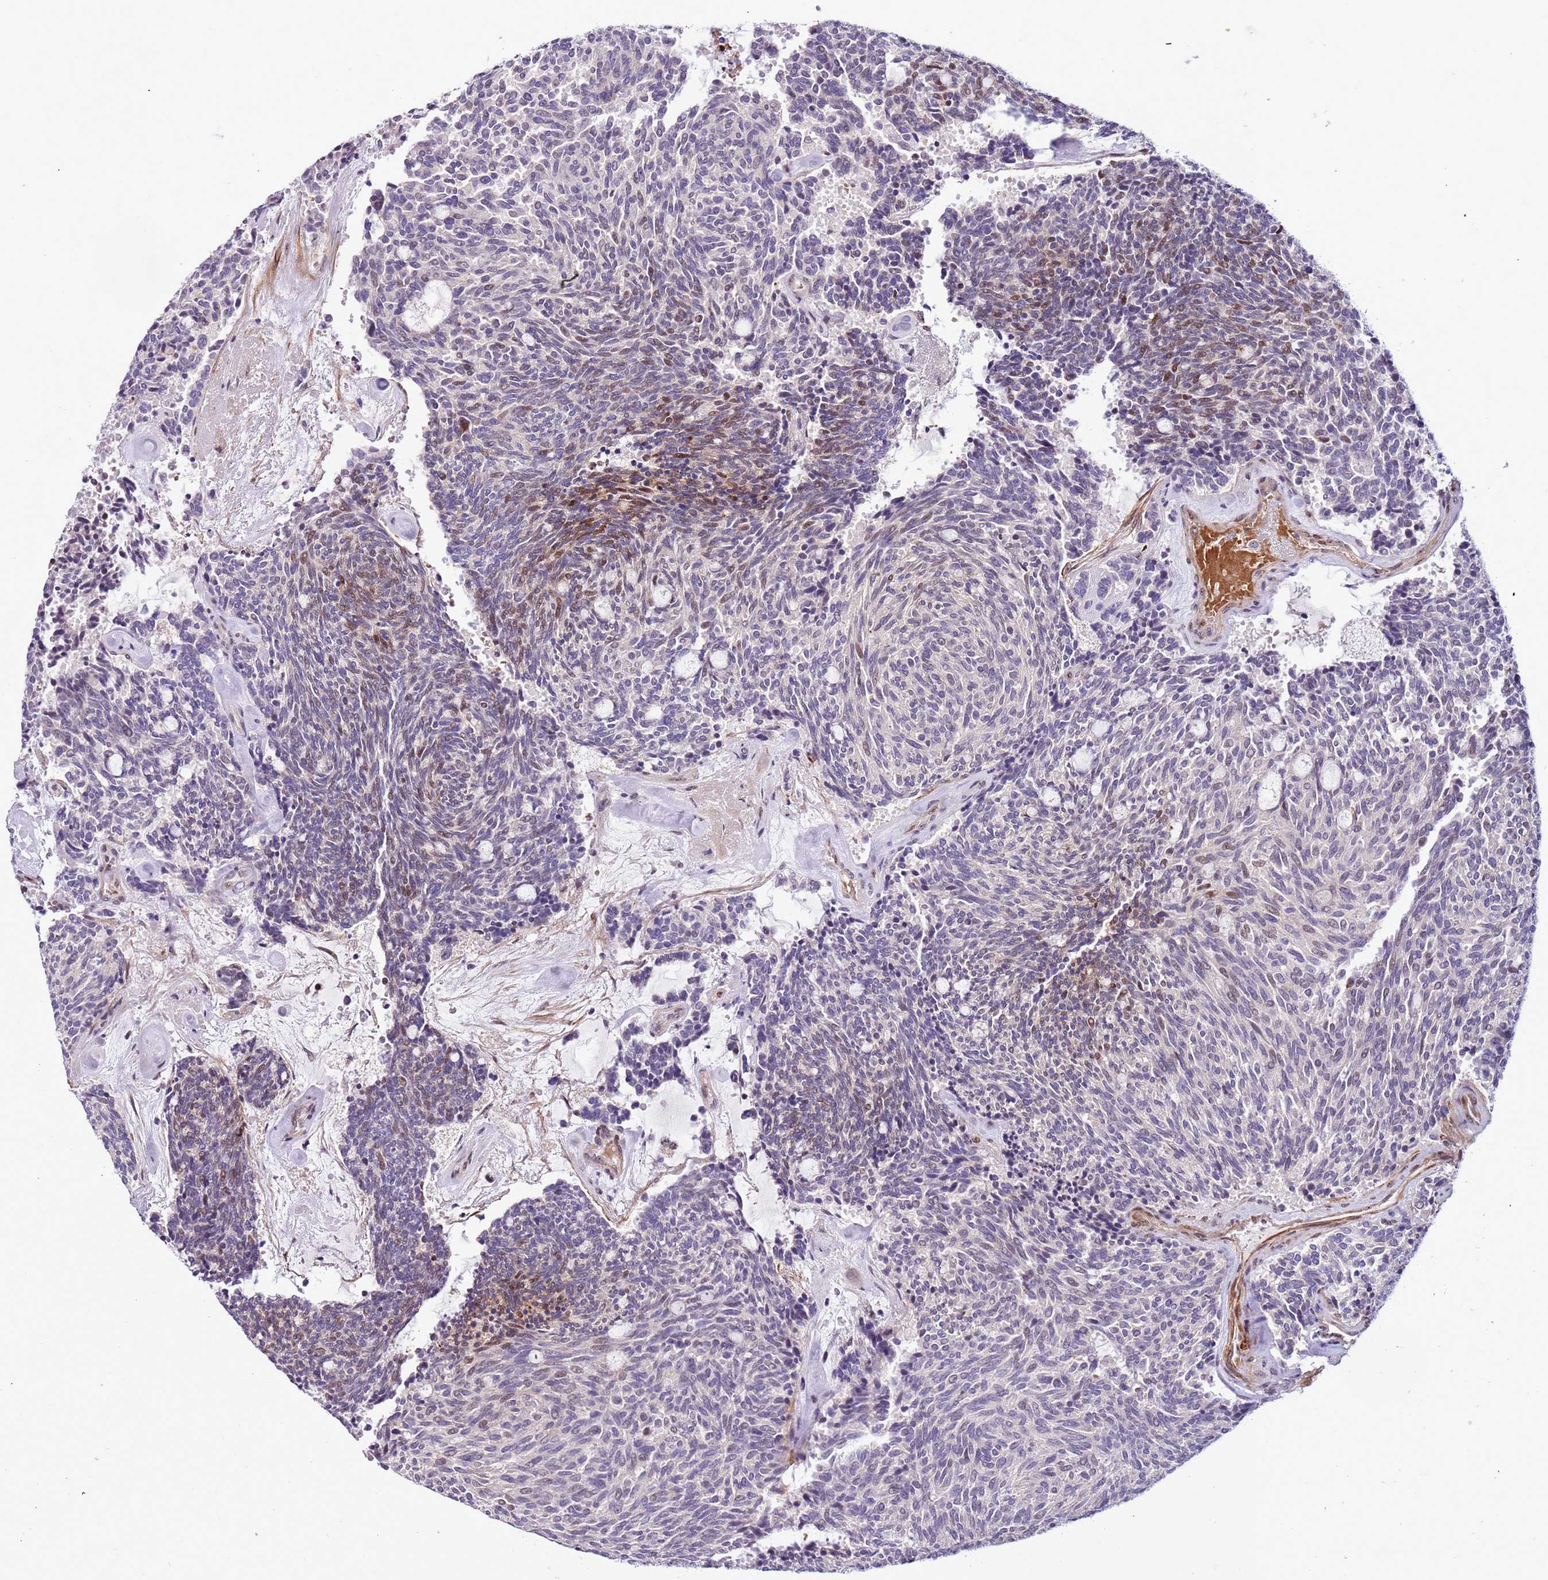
{"staining": {"intensity": "moderate", "quantity": "<25%", "location": "nuclear"}, "tissue": "carcinoid", "cell_type": "Tumor cells", "image_type": "cancer", "snomed": [{"axis": "morphology", "description": "Carcinoid, malignant, NOS"}, {"axis": "topography", "description": "Pancreas"}], "caption": "Malignant carcinoid stained with DAB (3,3'-diaminobenzidine) immunohistochemistry (IHC) exhibits low levels of moderate nuclear expression in about <25% of tumor cells. (Brightfield microscopy of DAB IHC at high magnification).", "gene": "PLEKHH1", "patient": {"sex": "female", "age": 54}}